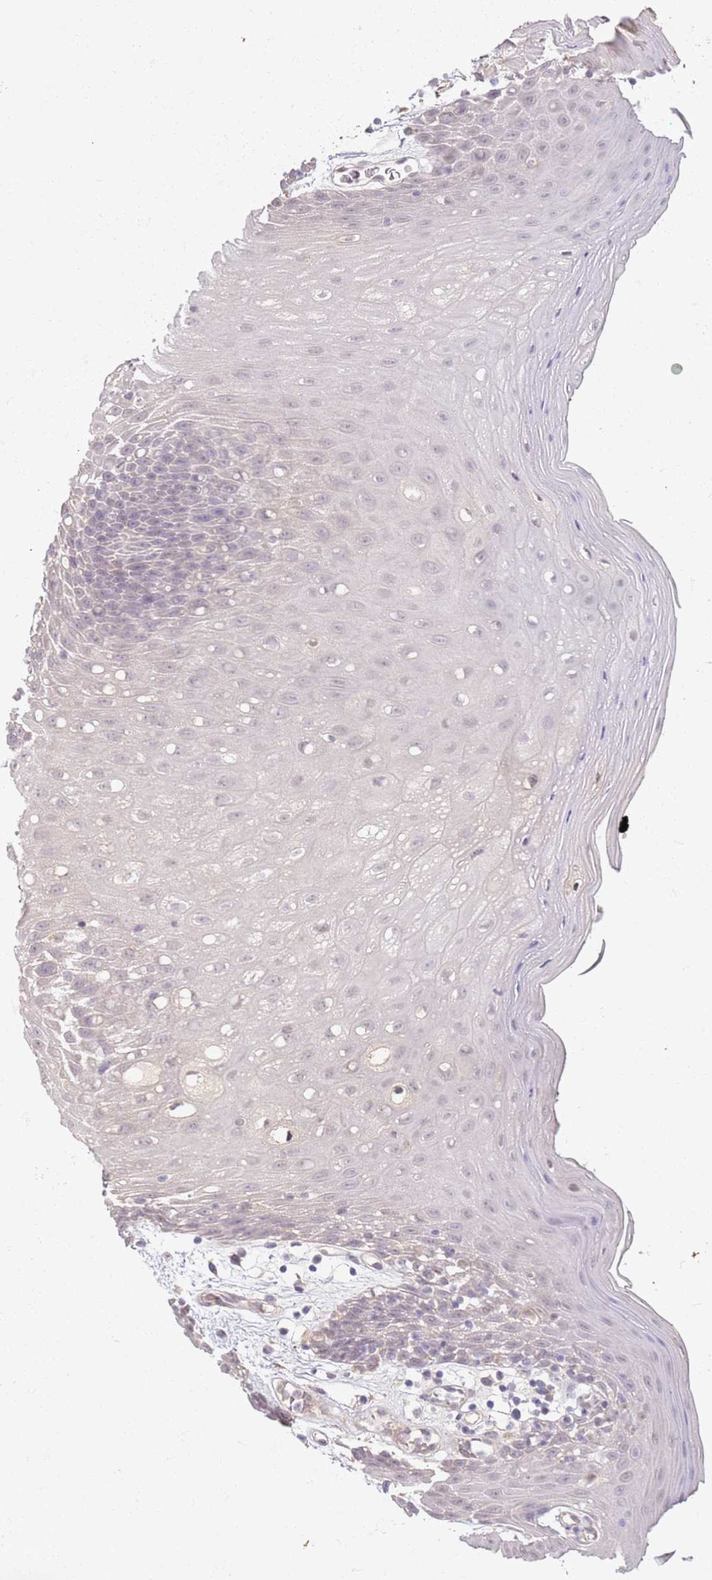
{"staining": {"intensity": "weak", "quantity": "<25%", "location": "cytoplasmic/membranous,nuclear"}, "tissue": "oral mucosa", "cell_type": "Squamous epithelial cells", "image_type": "normal", "snomed": [{"axis": "morphology", "description": "Normal tissue, NOS"}, {"axis": "topography", "description": "Oral tissue"}, {"axis": "topography", "description": "Tounge, NOS"}], "caption": "The image reveals no staining of squamous epithelial cells in benign oral mucosa.", "gene": "WDR93", "patient": {"sex": "female", "age": 59}}